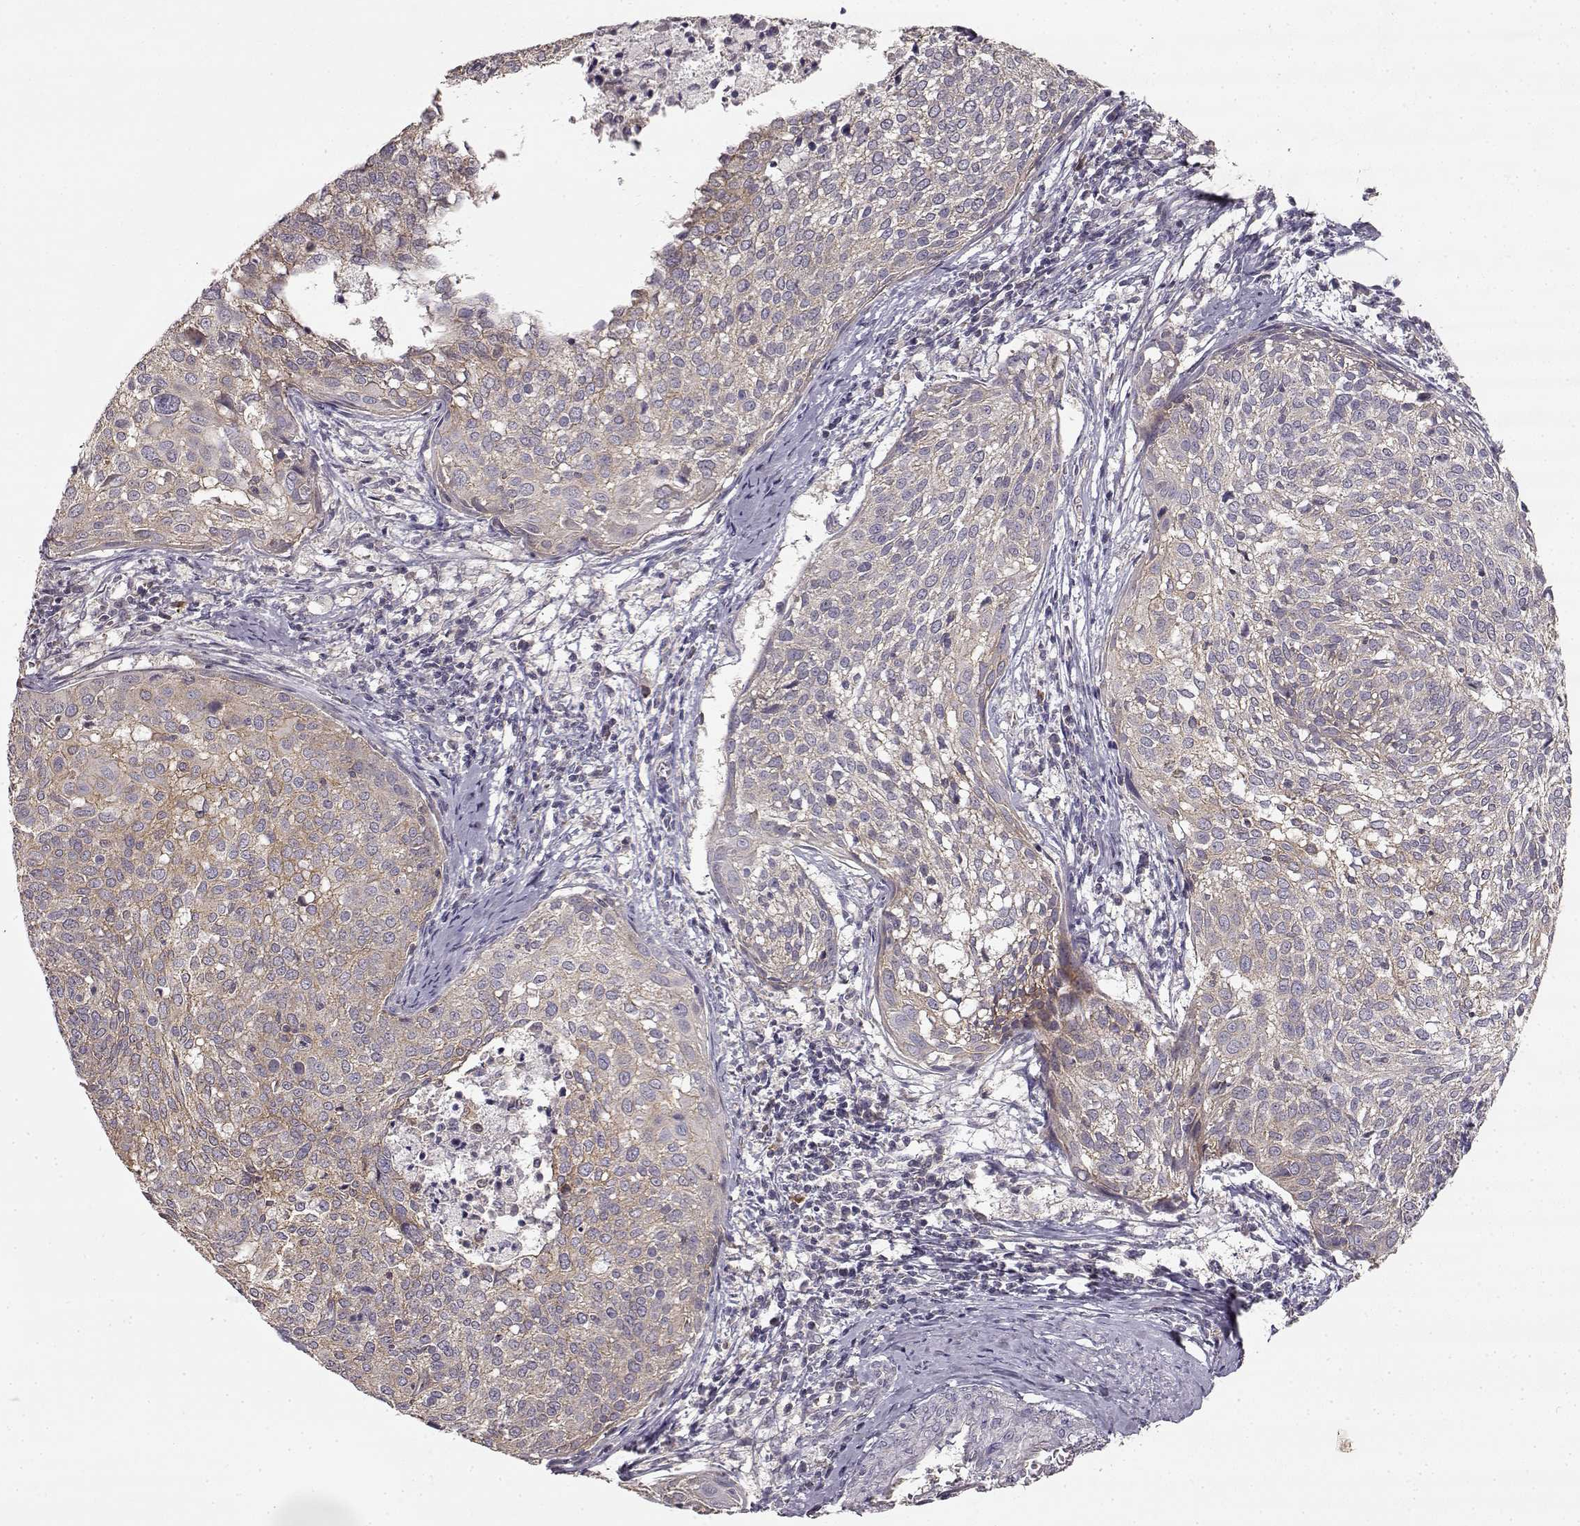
{"staining": {"intensity": "weak", "quantity": "25%-75%", "location": "cytoplasmic/membranous"}, "tissue": "cervical cancer", "cell_type": "Tumor cells", "image_type": "cancer", "snomed": [{"axis": "morphology", "description": "Squamous cell carcinoma, NOS"}, {"axis": "topography", "description": "Cervix"}], "caption": "DAB (3,3'-diaminobenzidine) immunohistochemical staining of human cervical cancer (squamous cell carcinoma) displays weak cytoplasmic/membranous protein staining in about 25%-75% of tumor cells.", "gene": "ERBB3", "patient": {"sex": "female", "age": 39}}